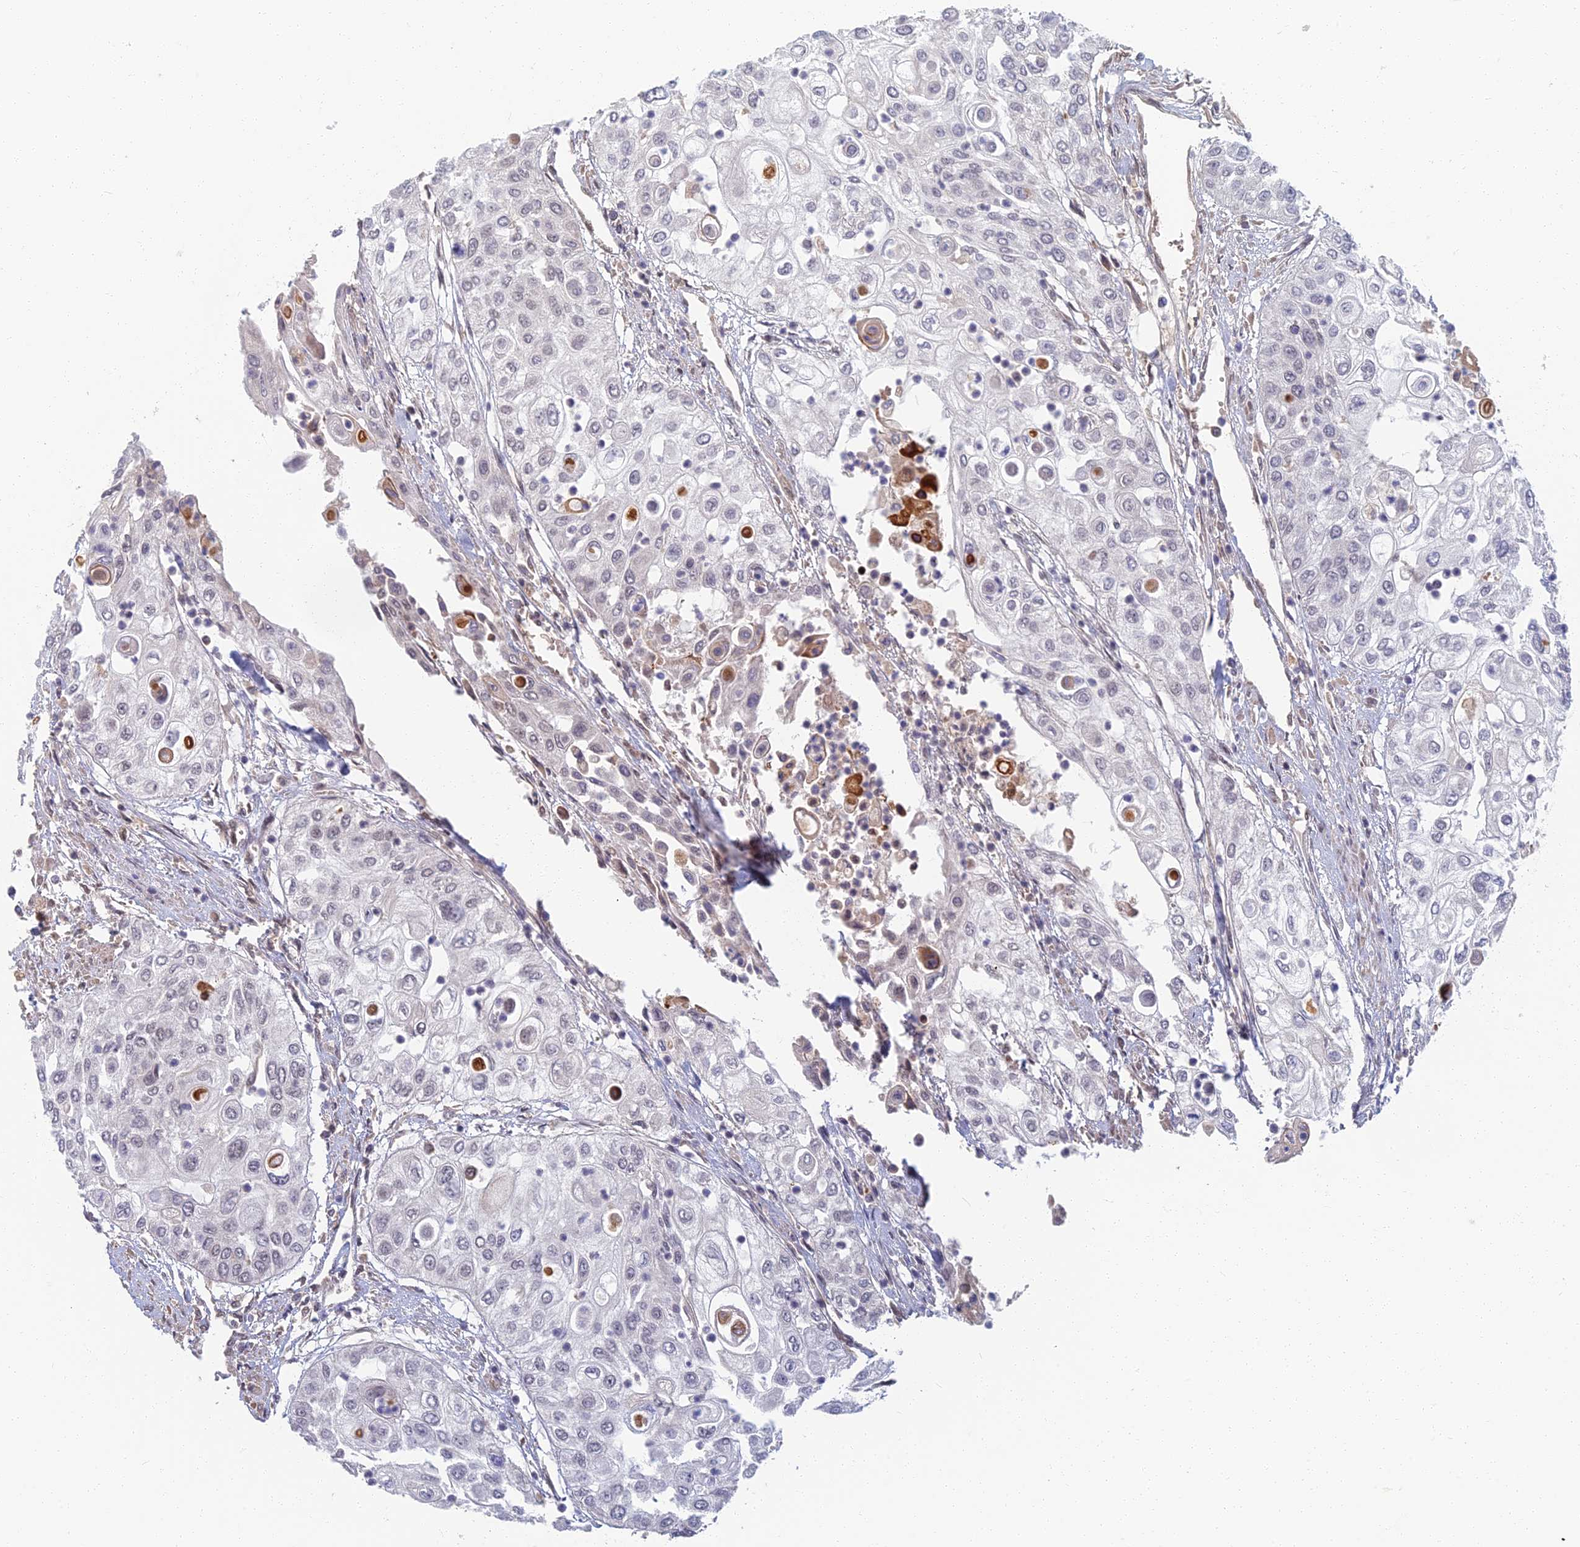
{"staining": {"intensity": "weak", "quantity": "<25%", "location": "nuclear"}, "tissue": "urothelial cancer", "cell_type": "Tumor cells", "image_type": "cancer", "snomed": [{"axis": "morphology", "description": "Urothelial carcinoma, High grade"}, {"axis": "topography", "description": "Urinary bladder"}], "caption": "Immunohistochemistry micrograph of neoplastic tissue: human urothelial cancer stained with DAB demonstrates no significant protein staining in tumor cells.", "gene": "TCEA2", "patient": {"sex": "female", "age": 79}}